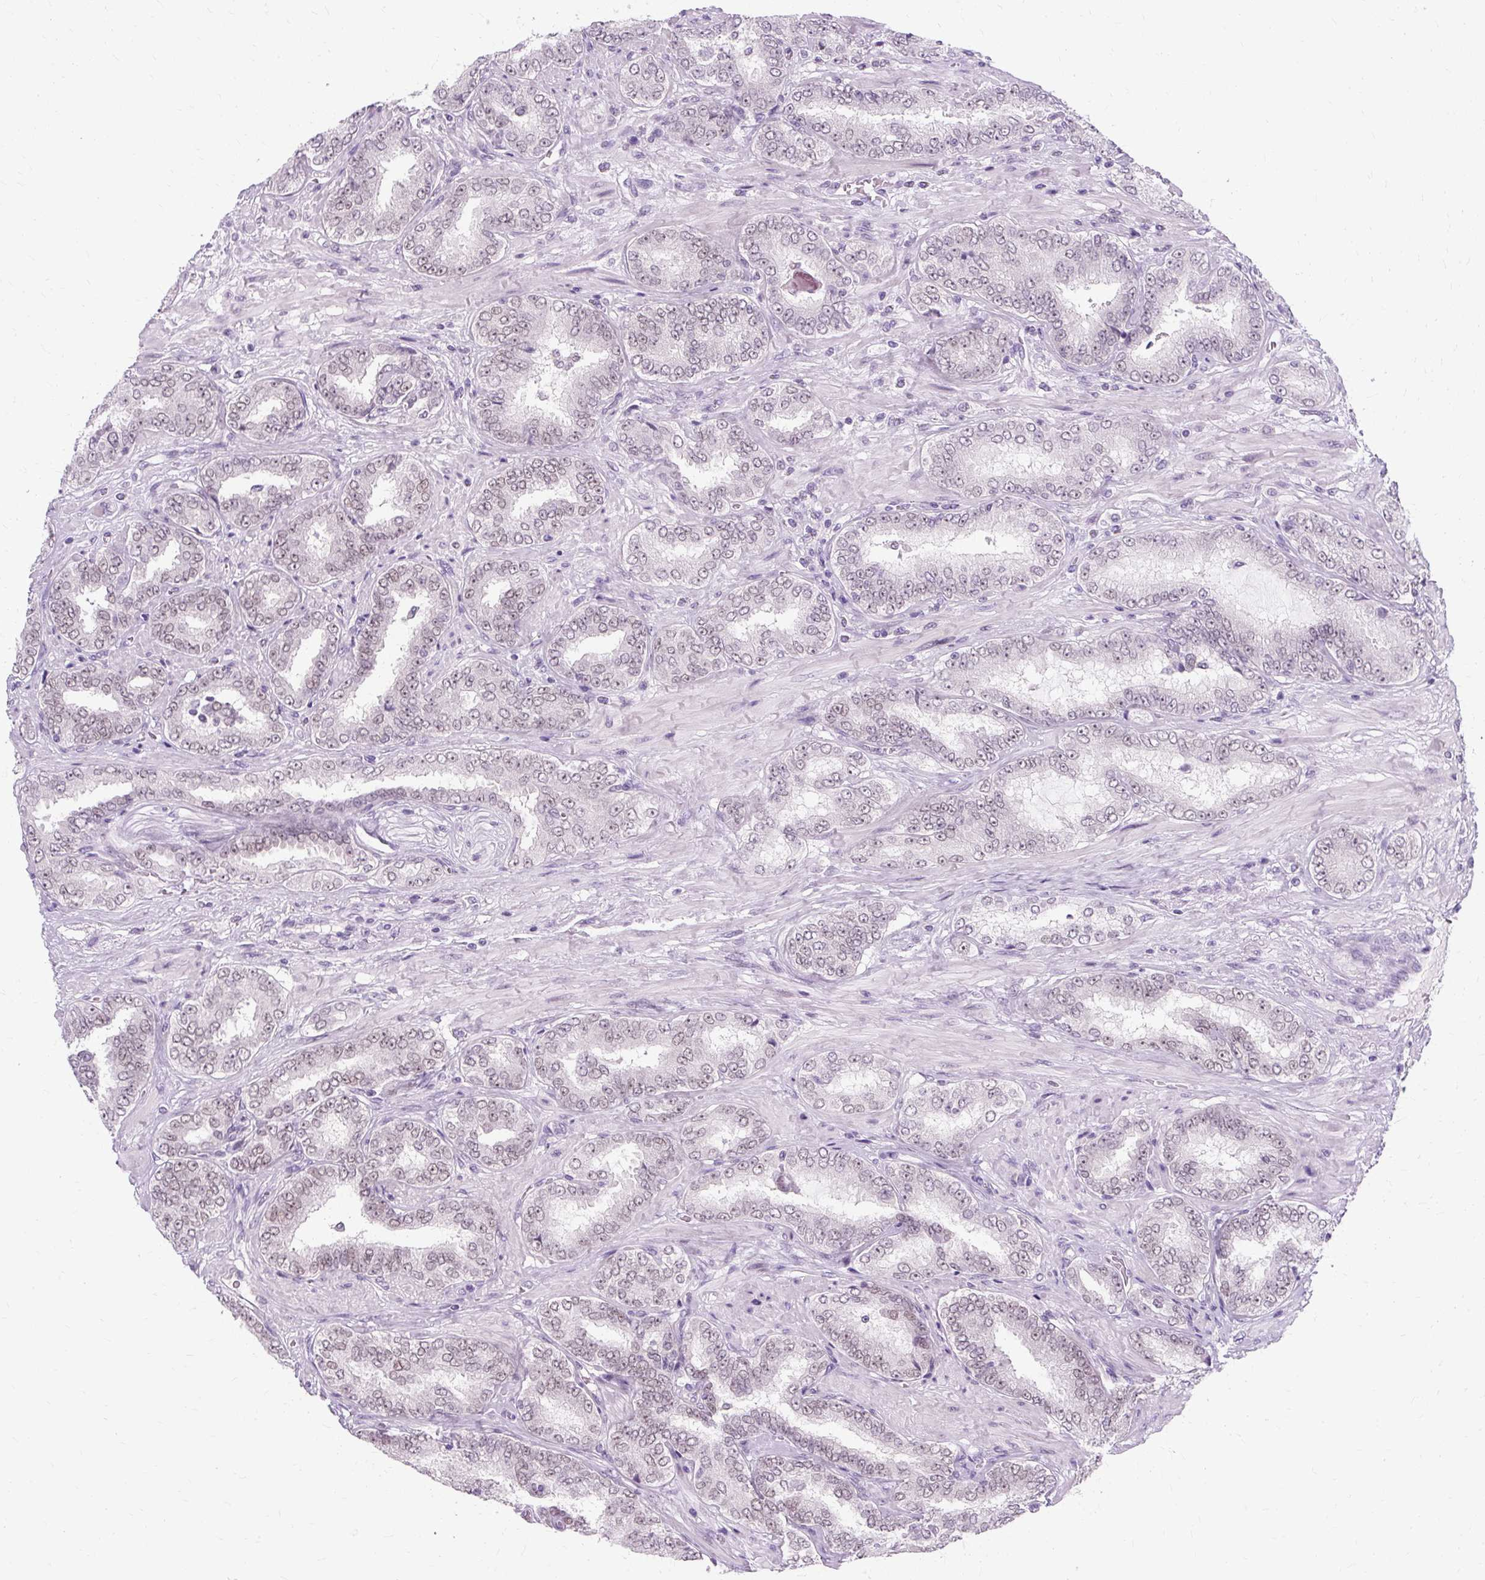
{"staining": {"intensity": "weak", "quantity": "<25%", "location": "nuclear"}, "tissue": "prostate cancer", "cell_type": "Tumor cells", "image_type": "cancer", "snomed": [{"axis": "morphology", "description": "Adenocarcinoma, High grade"}, {"axis": "topography", "description": "Prostate"}], "caption": "Tumor cells show no significant expression in prostate adenocarcinoma (high-grade).", "gene": "RYBP", "patient": {"sex": "male", "age": 72}}